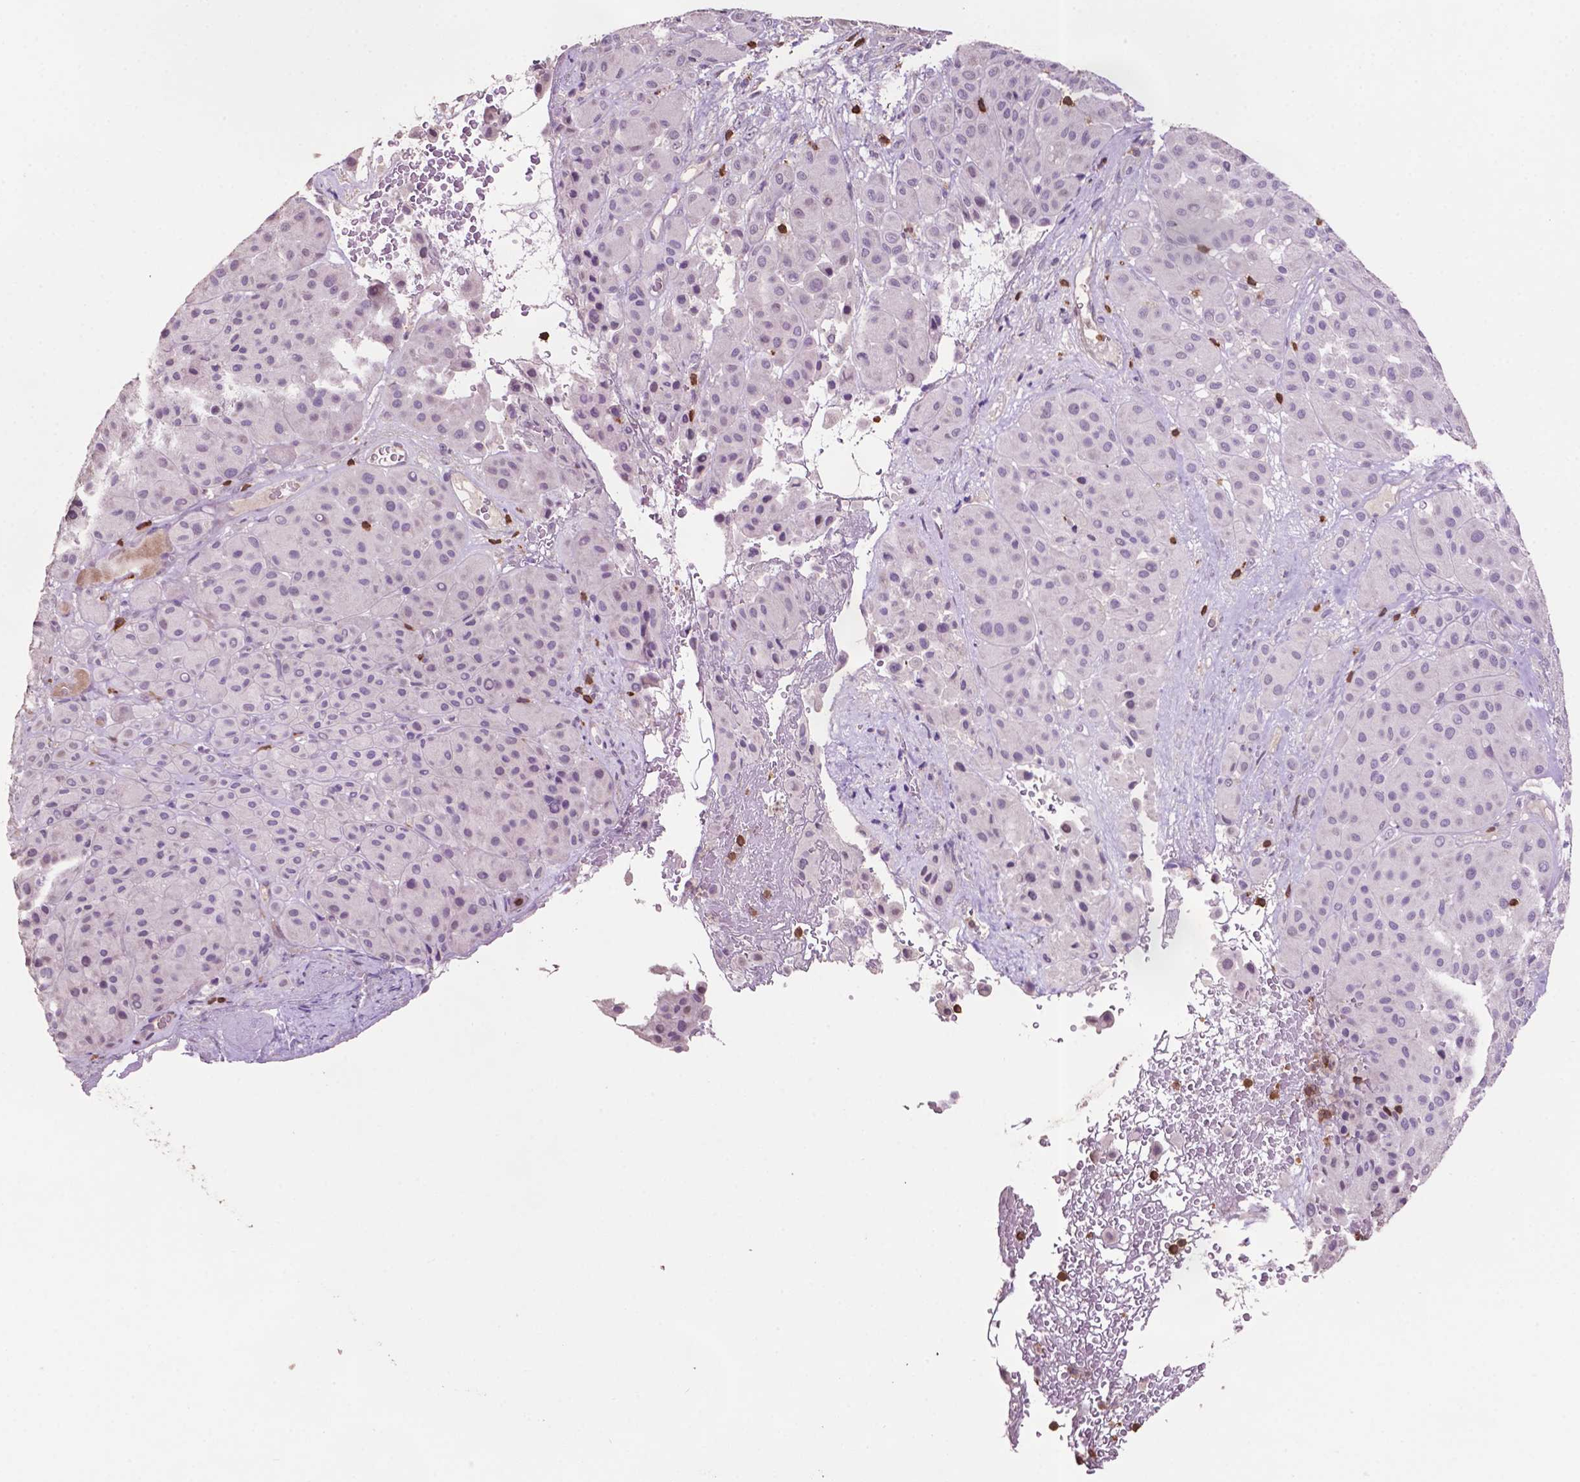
{"staining": {"intensity": "negative", "quantity": "none", "location": "none"}, "tissue": "melanoma", "cell_type": "Tumor cells", "image_type": "cancer", "snomed": [{"axis": "morphology", "description": "Malignant melanoma, Metastatic site"}, {"axis": "topography", "description": "Smooth muscle"}], "caption": "Protein analysis of malignant melanoma (metastatic site) reveals no significant staining in tumor cells.", "gene": "TBC1D10C", "patient": {"sex": "male", "age": 41}}